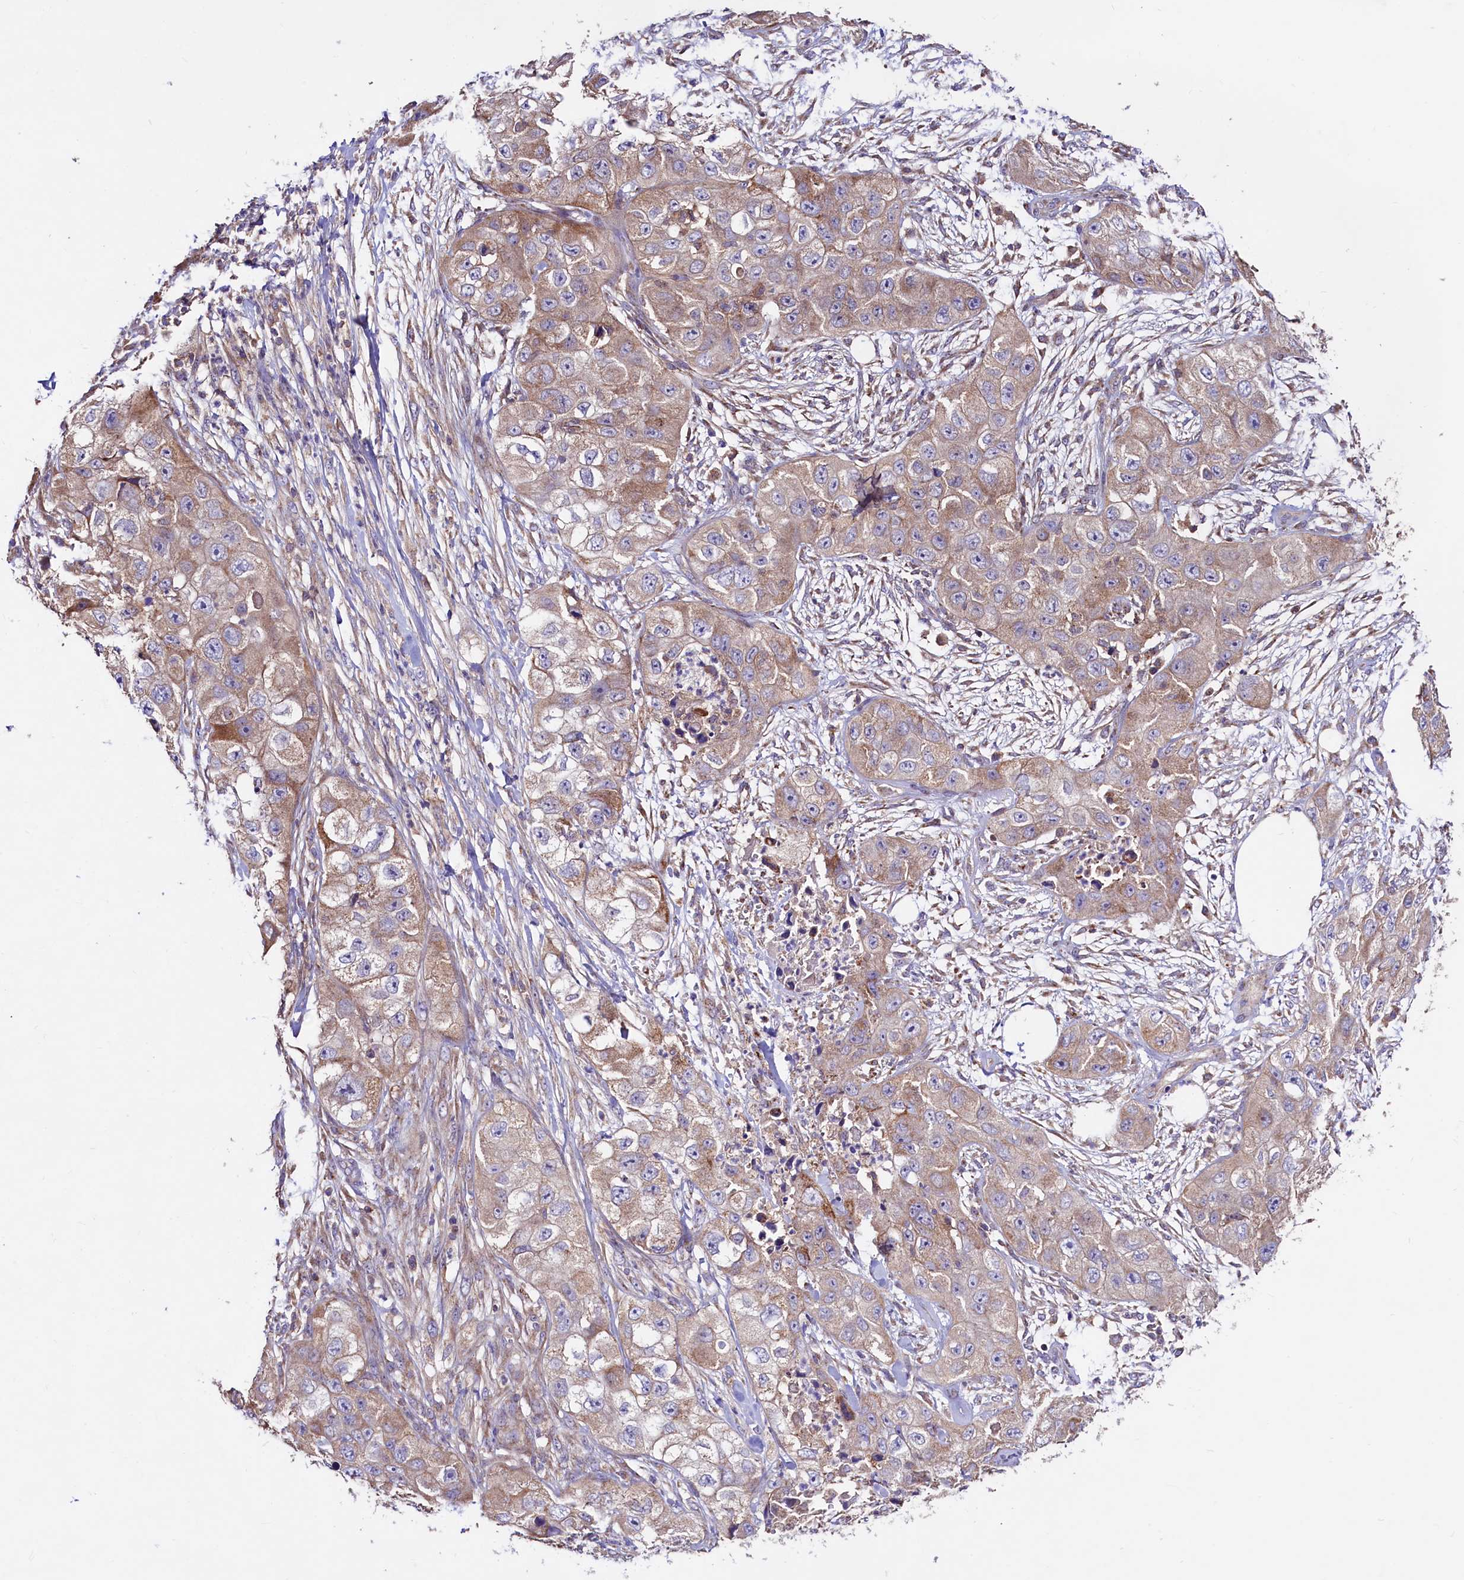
{"staining": {"intensity": "weak", "quantity": ">75%", "location": "cytoplasmic/membranous"}, "tissue": "skin cancer", "cell_type": "Tumor cells", "image_type": "cancer", "snomed": [{"axis": "morphology", "description": "Squamous cell carcinoma, NOS"}, {"axis": "topography", "description": "Skin"}, {"axis": "topography", "description": "Subcutis"}], "caption": "Immunohistochemistry image of skin cancer (squamous cell carcinoma) stained for a protein (brown), which demonstrates low levels of weak cytoplasmic/membranous positivity in approximately >75% of tumor cells.", "gene": "CIAO3", "patient": {"sex": "male", "age": 73}}